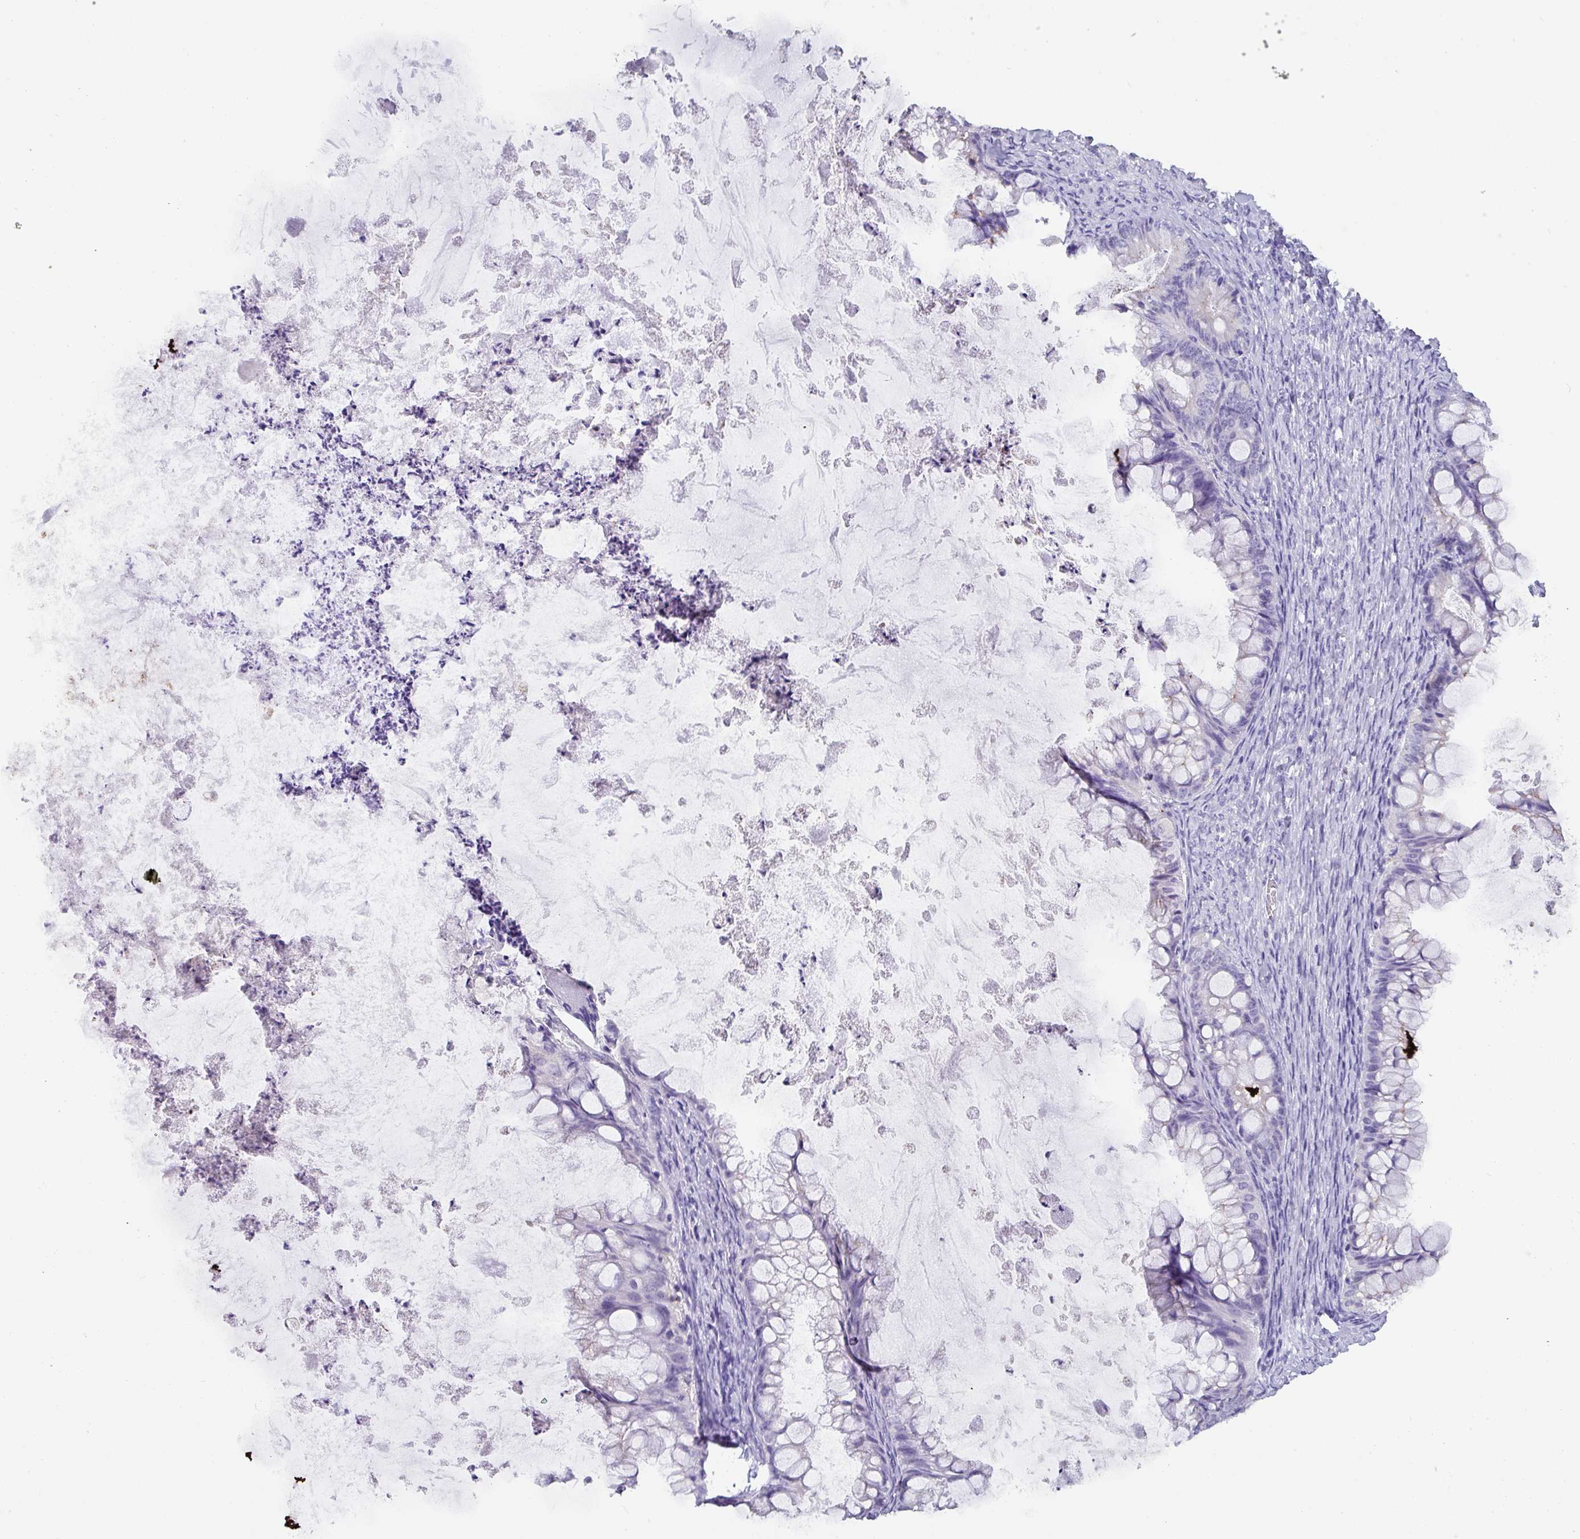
{"staining": {"intensity": "negative", "quantity": "none", "location": "none"}, "tissue": "ovarian cancer", "cell_type": "Tumor cells", "image_type": "cancer", "snomed": [{"axis": "morphology", "description": "Cystadenocarcinoma, mucinous, NOS"}, {"axis": "topography", "description": "Ovary"}], "caption": "A histopathology image of ovarian mucinous cystadenocarcinoma stained for a protein reveals no brown staining in tumor cells.", "gene": "ZNF524", "patient": {"sex": "female", "age": 35}}